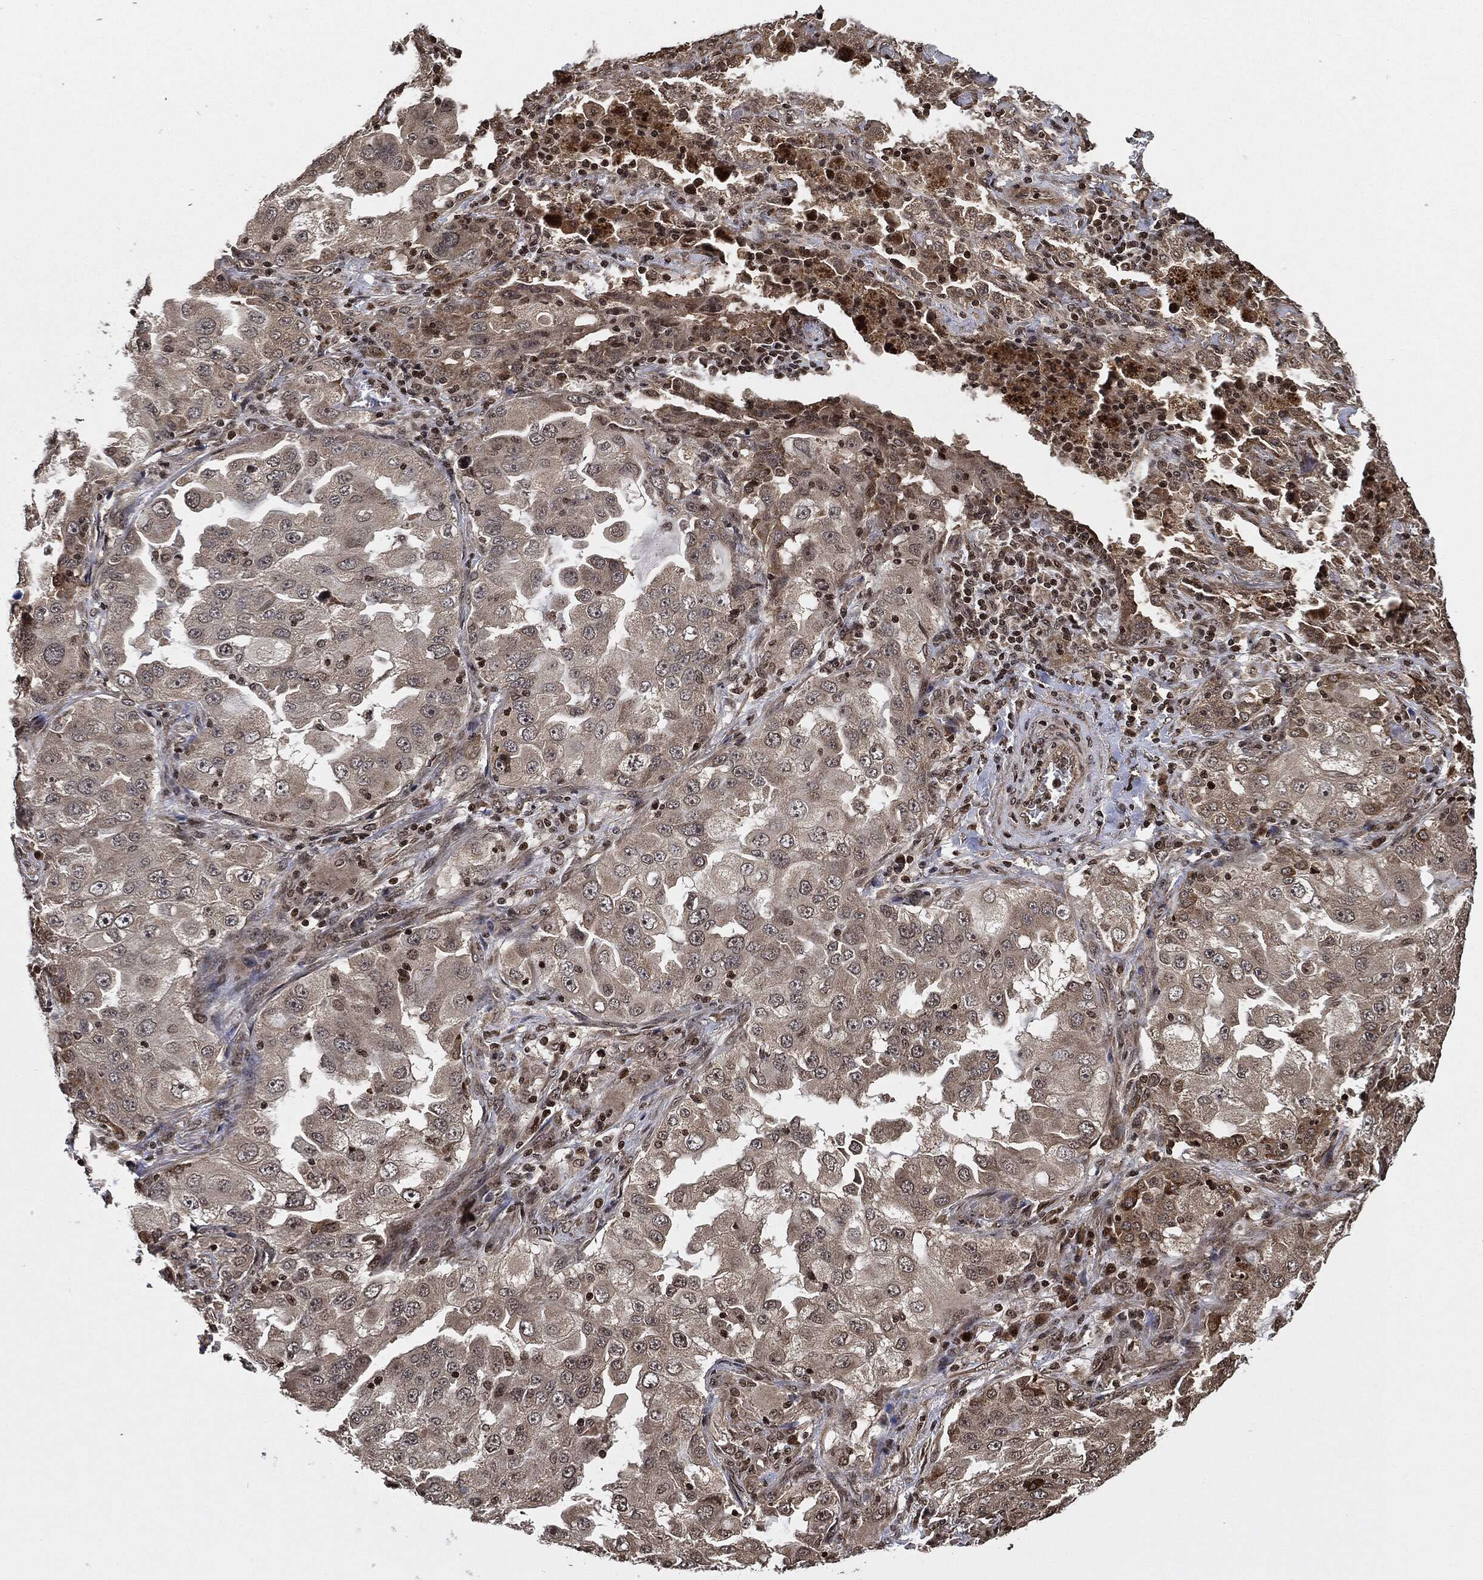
{"staining": {"intensity": "negative", "quantity": "none", "location": "none"}, "tissue": "lung cancer", "cell_type": "Tumor cells", "image_type": "cancer", "snomed": [{"axis": "morphology", "description": "Adenocarcinoma, NOS"}, {"axis": "topography", "description": "Lung"}], "caption": "The IHC photomicrograph has no significant positivity in tumor cells of lung cancer tissue.", "gene": "PDK1", "patient": {"sex": "female", "age": 61}}